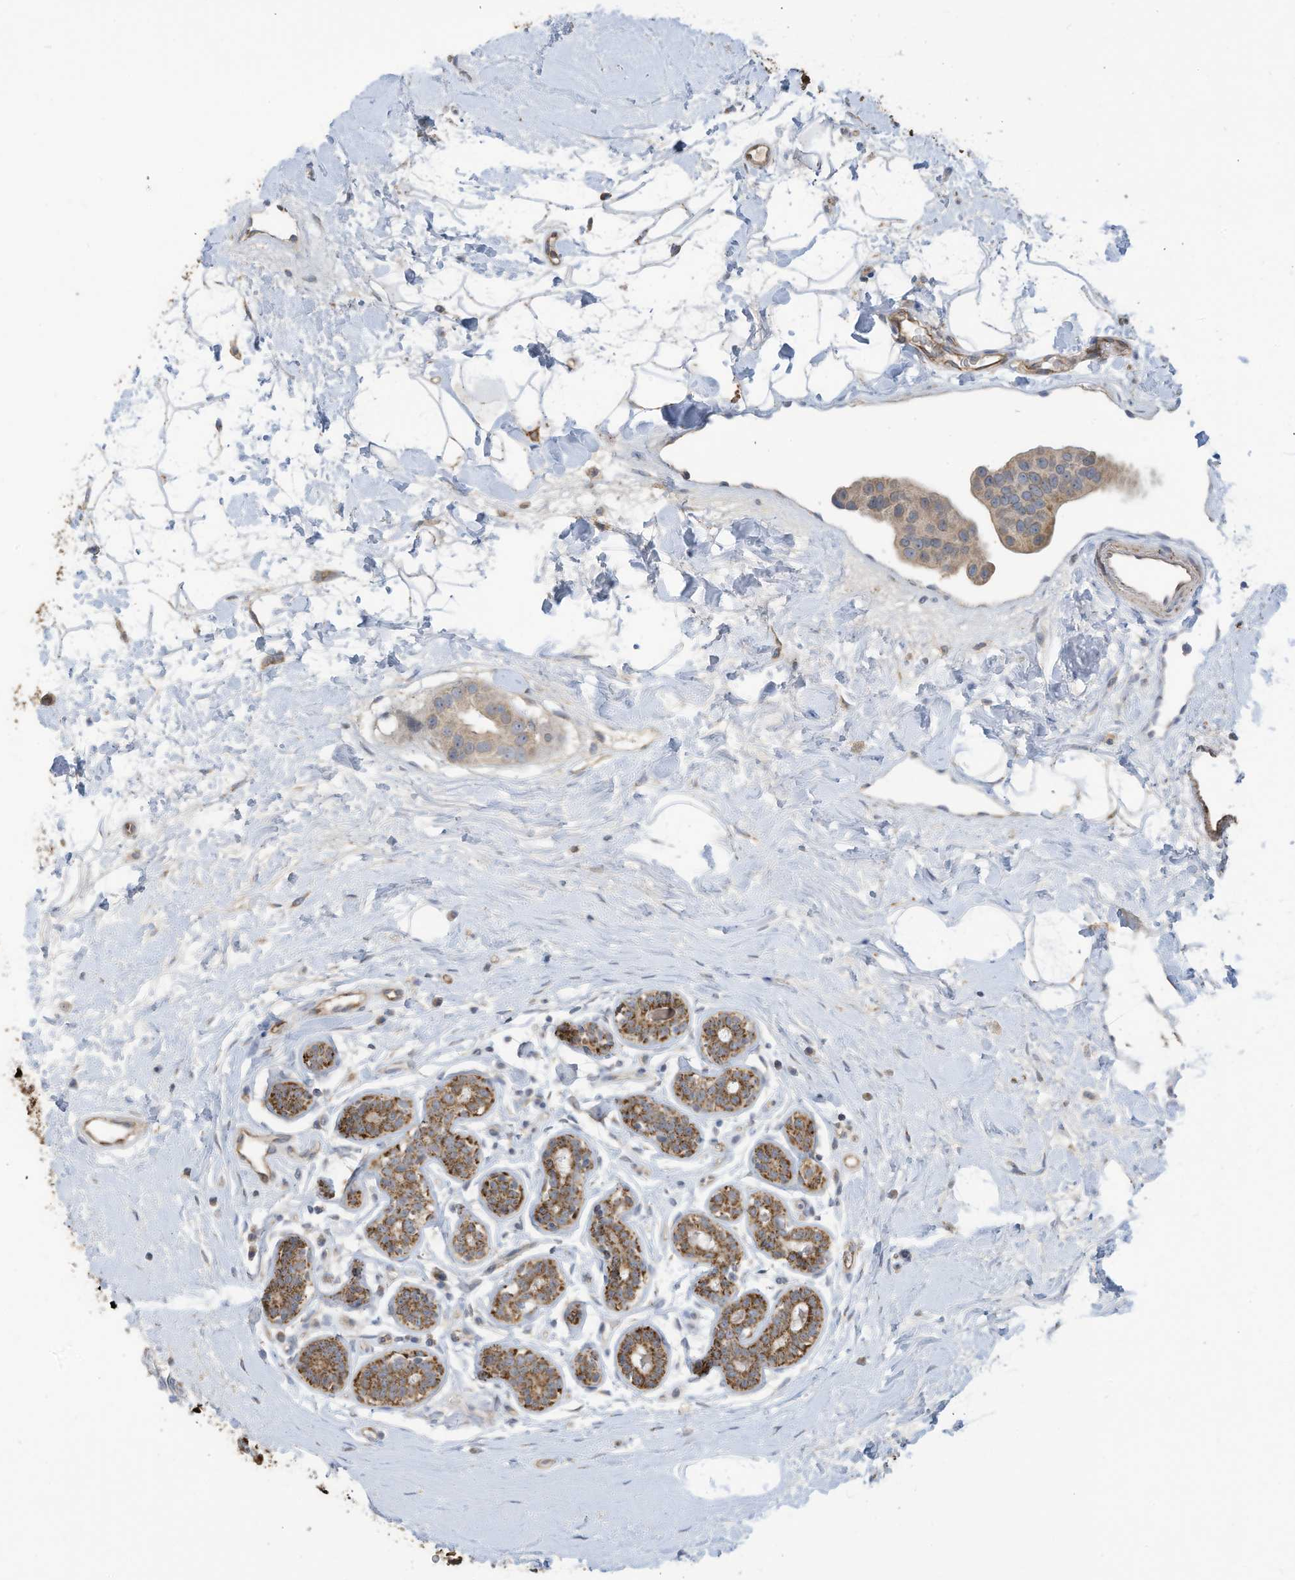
{"staining": {"intensity": "weak", "quantity": ">75%", "location": "cytoplasmic/membranous"}, "tissue": "breast cancer", "cell_type": "Tumor cells", "image_type": "cancer", "snomed": [{"axis": "morphology", "description": "Normal tissue, NOS"}, {"axis": "morphology", "description": "Duct carcinoma"}, {"axis": "topography", "description": "Breast"}], "caption": "This is an image of immunohistochemistry staining of breast cancer (infiltrating ductal carcinoma), which shows weak expression in the cytoplasmic/membranous of tumor cells.", "gene": "SCGB1D2", "patient": {"sex": "female", "age": 39}}